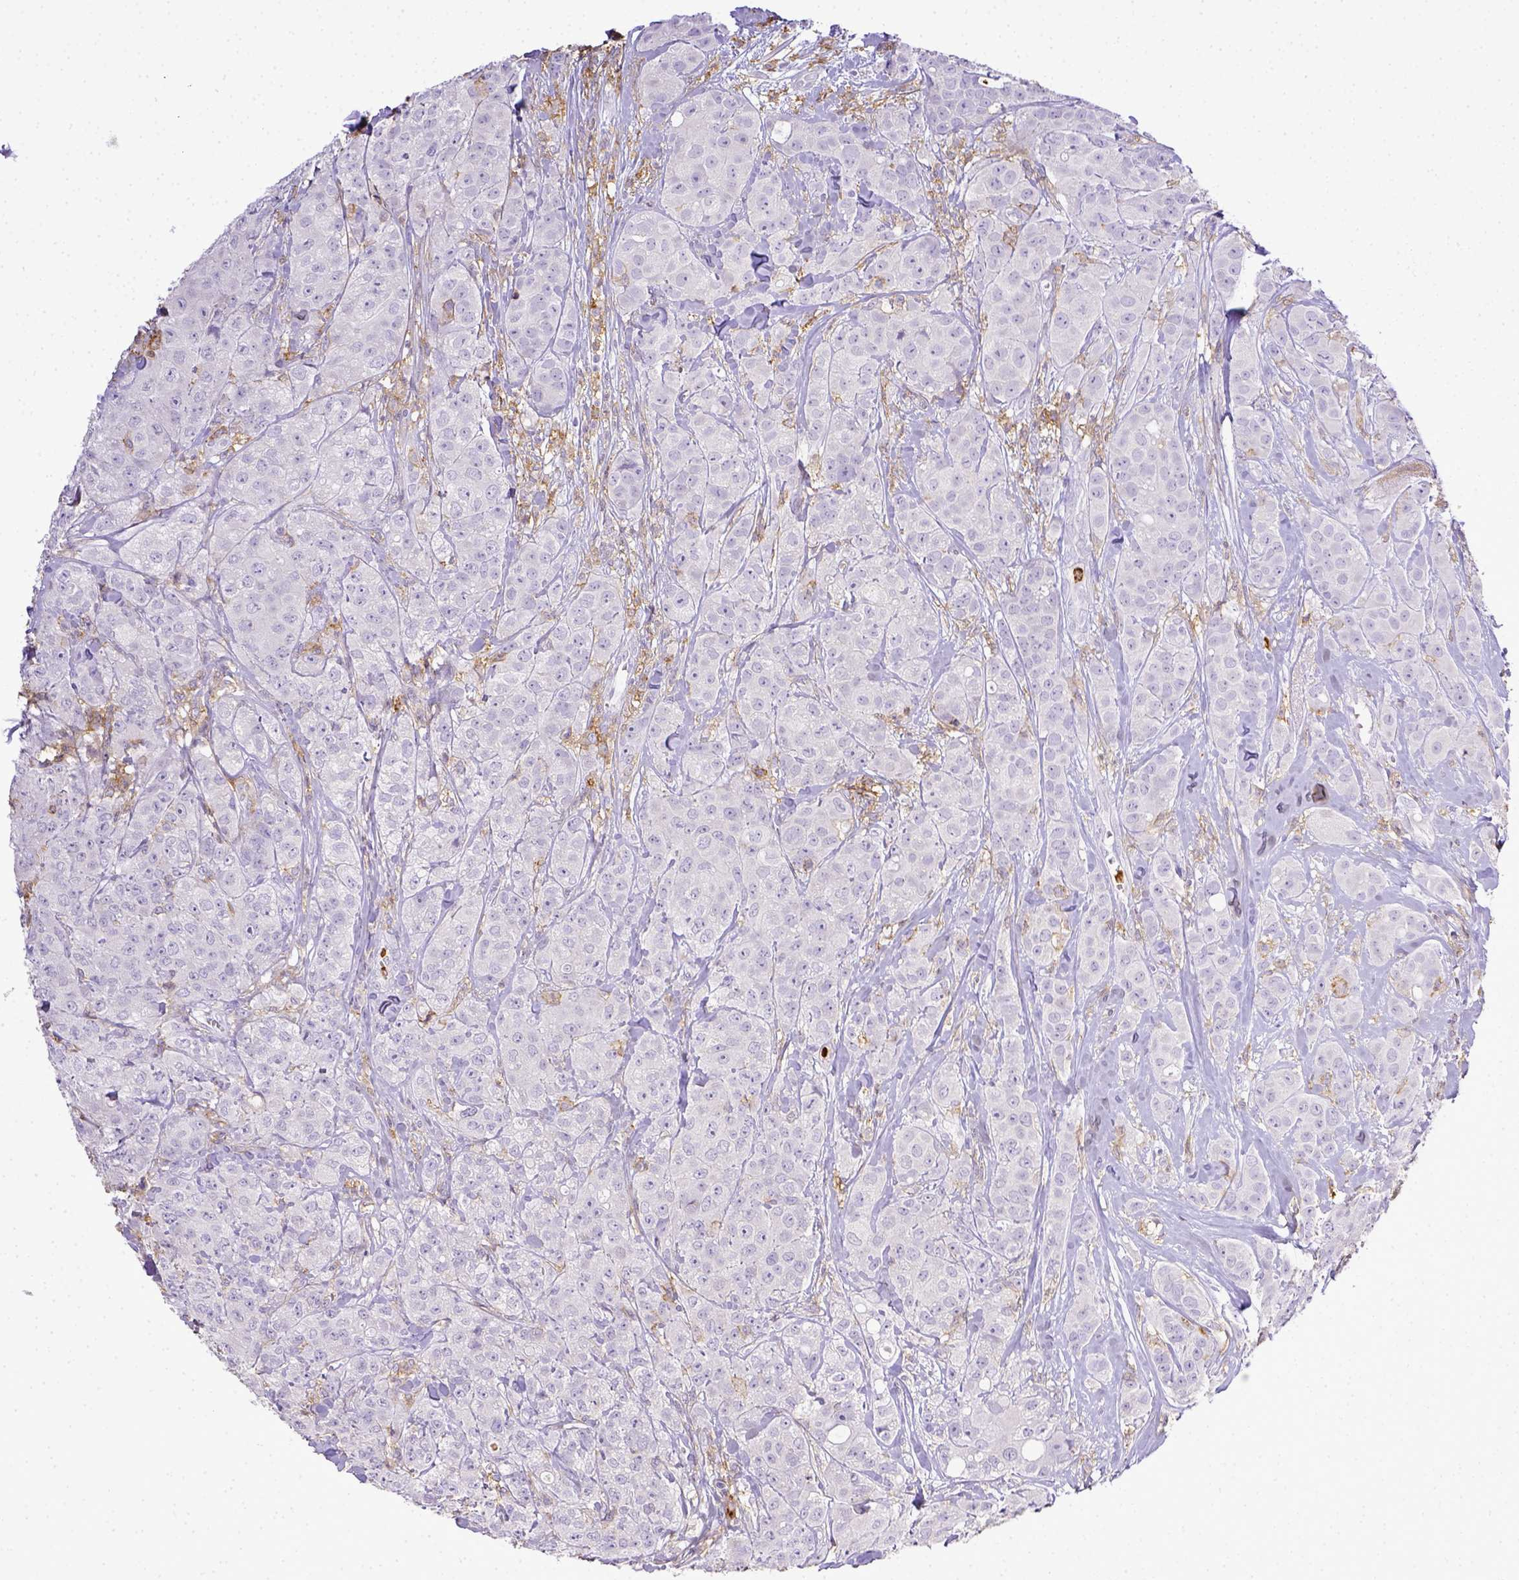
{"staining": {"intensity": "negative", "quantity": "none", "location": "none"}, "tissue": "breast cancer", "cell_type": "Tumor cells", "image_type": "cancer", "snomed": [{"axis": "morphology", "description": "Duct carcinoma"}, {"axis": "topography", "description": "Breast"}], "caption": "This is an IHC micrograph of human breast cancer. There is no staining in tumor cells.", "gene": "ITGAM", "patient": {"sex": "female", "age": 43}}